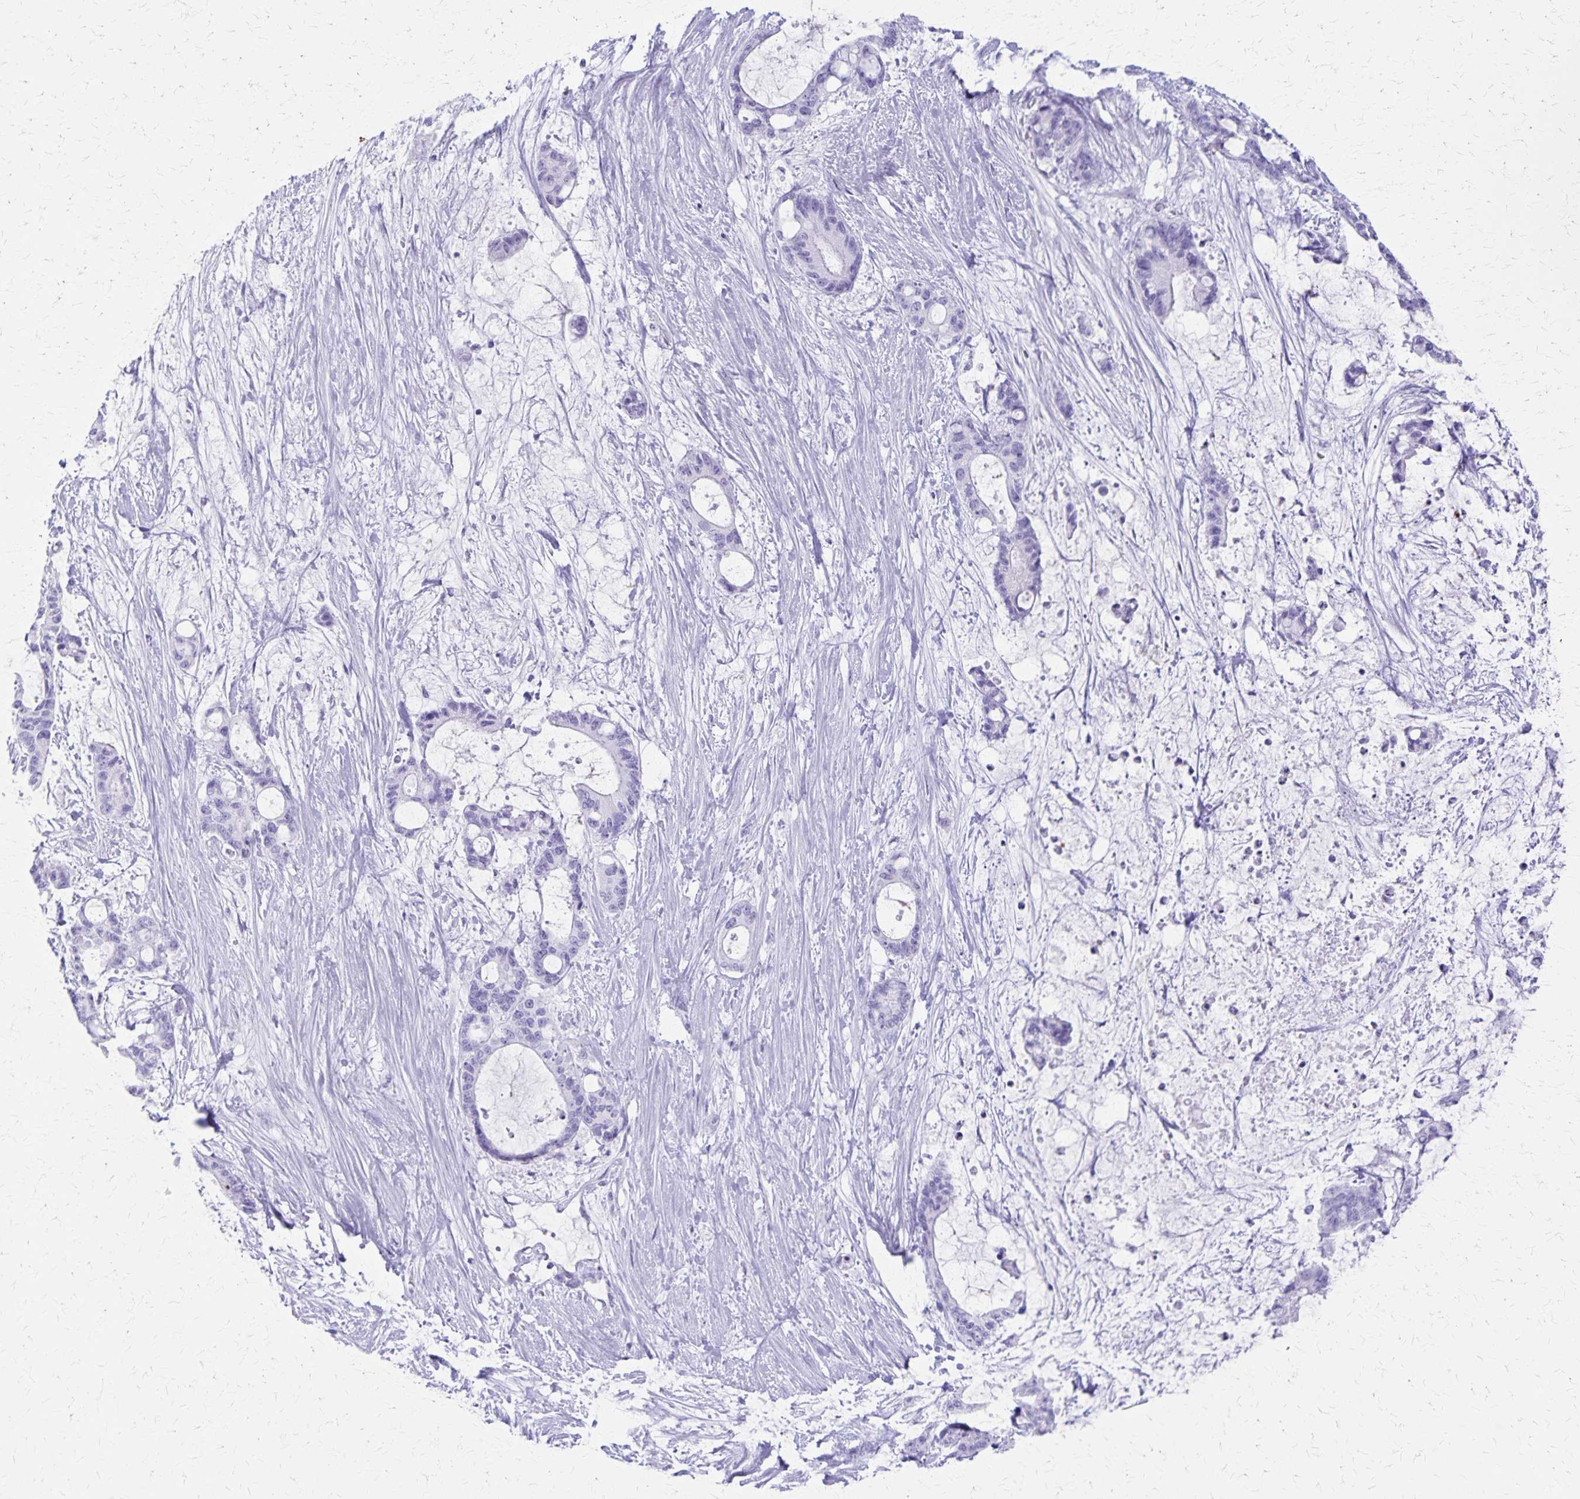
{"staining": {"intensity": "negative", "quantity": "none", "location": "none"}, "tissue": "liver cancer", "cell_type": "Tumor cells", "image_type": "cancer", "snomed": [{"axis": "morphology", "description": "Normal tissue, NOS"}, {"axis": "morphology", "description": "Cholangiocarcinoma"}, {"axis": "topography", "description": "Liver"}, {"axis": "topography", "description": "Peripheral nerve tissue"}], "caption": "The photomicrograph reveals no staining of tumor cells in liver cancer. Nuclei are stained in blue.", "gene": "DEFA5", "patient": {"sex": "female", "age": 73}}